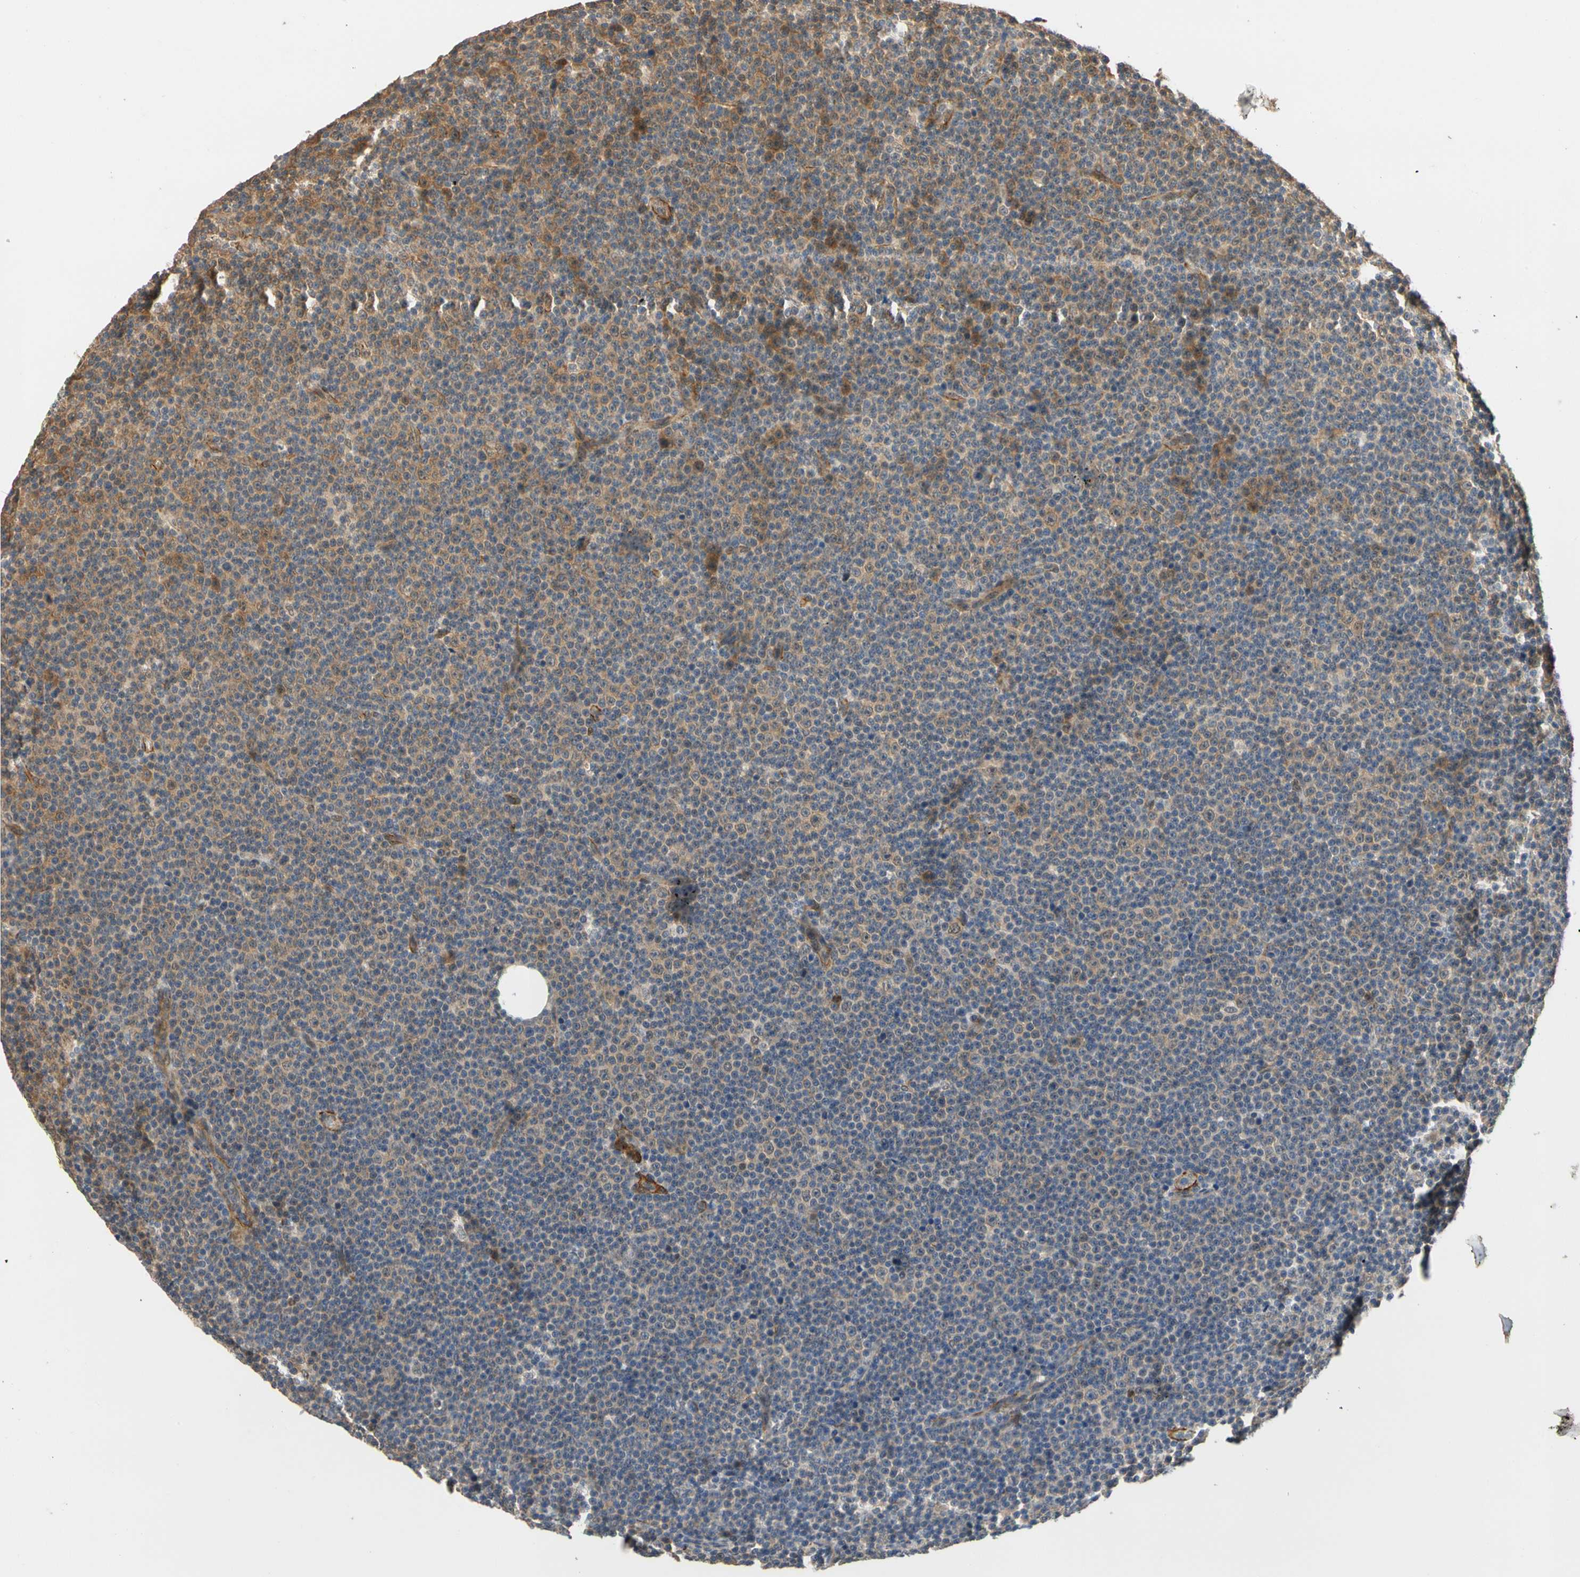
{"staining": {"intensity": "weak", "quantity": "25%-75%", "location": "cytoplasmic/membranous"}, "tissue": "lymphoma", "cell_type": "Tumor cells", "image_type": "cancer", "snomed": [{"axis": "morphology", "description": "Malignant lymphoma, non-Hodgkin's type, Low grade"}, {"axis": "topography", "description": "Lymph node"}], "caption": "Lymphoma stained with DAB (3,3'-diaminobenzidine) immunohistochemistry exhibits low levels of weak cytoplasmic/membranous staining in approximately 25%-75% of tumor cells.", "gene": "QSER1", "patient": {"sex": "female", "age": 67}}